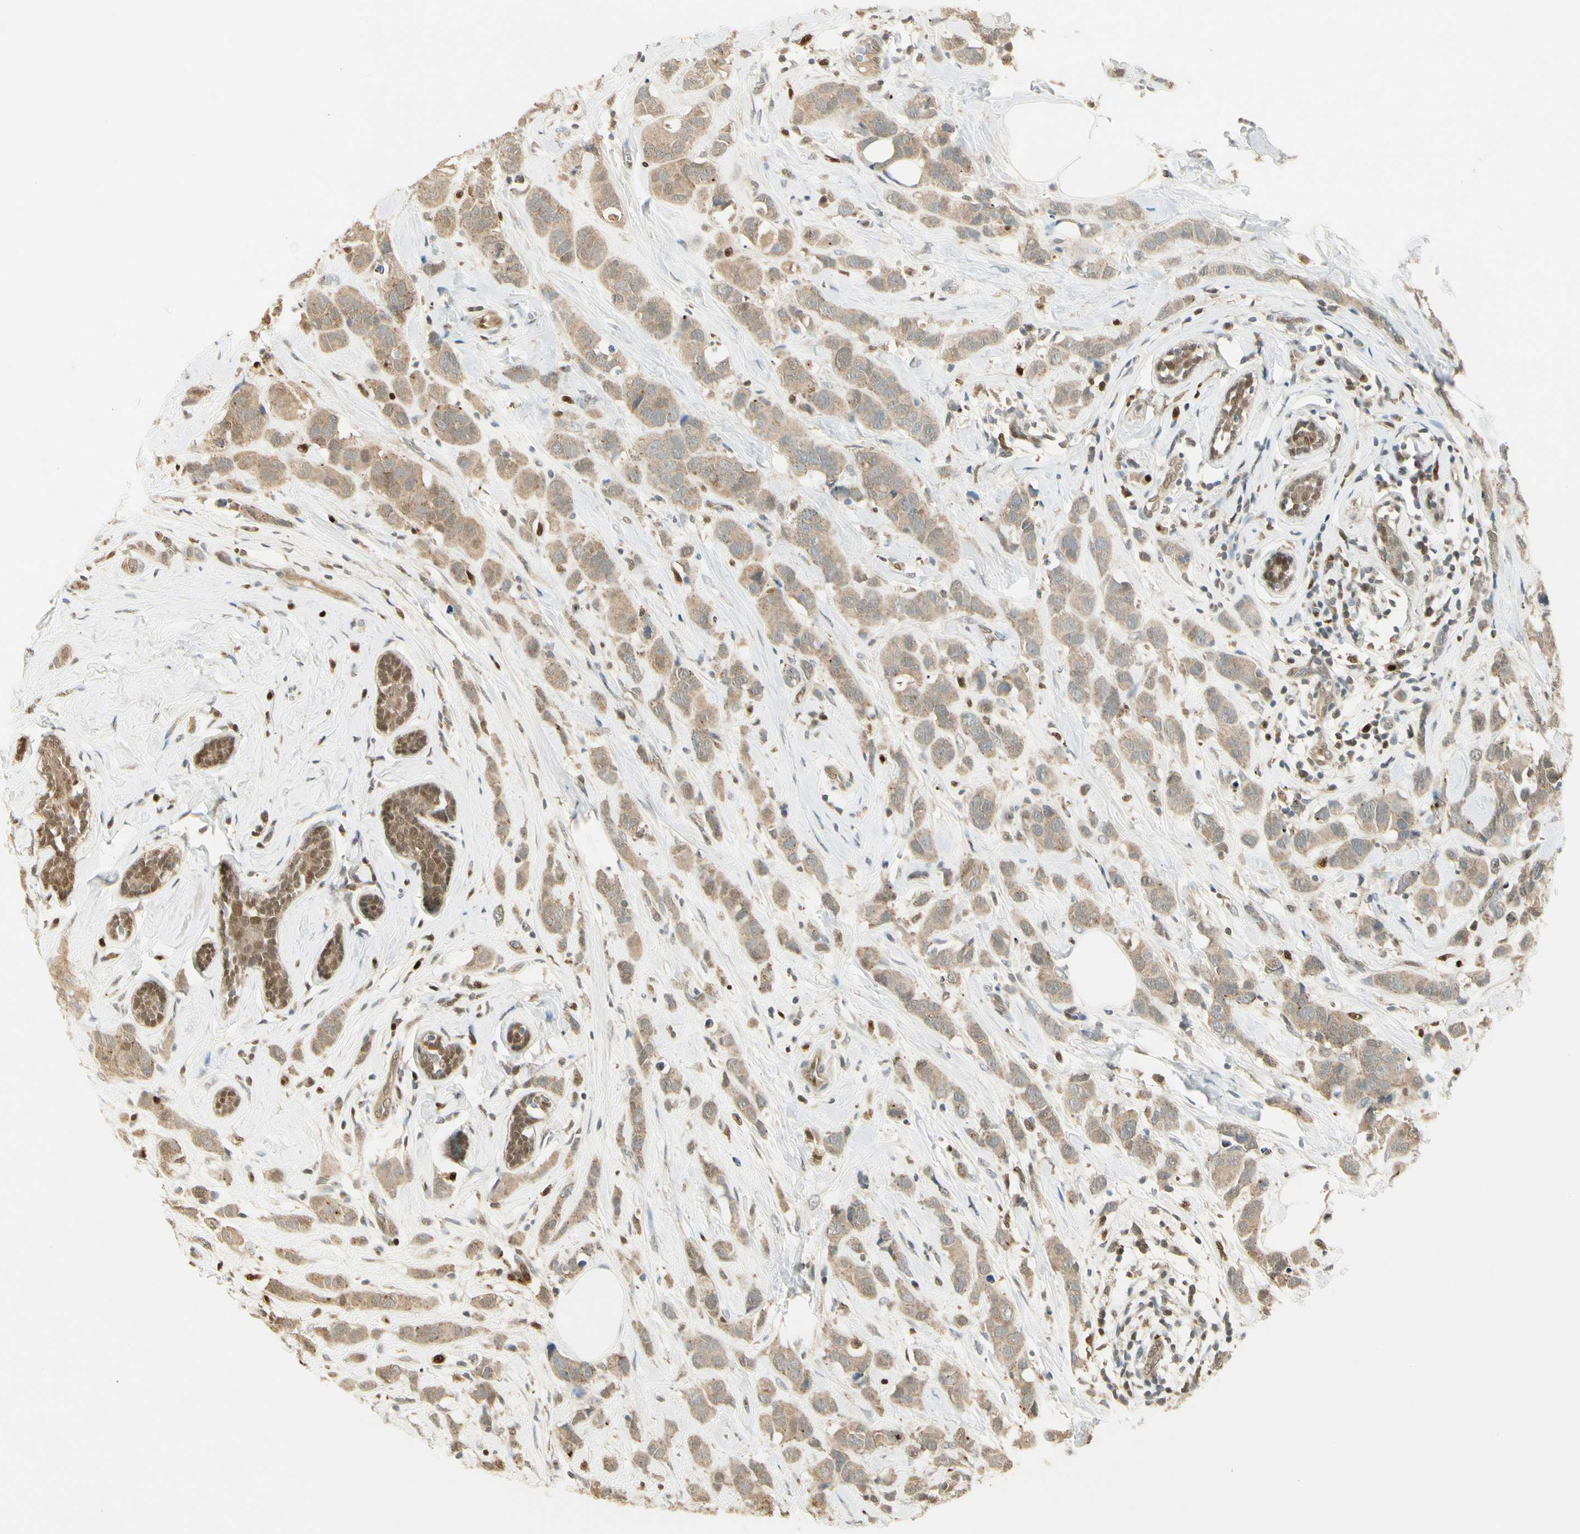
{"staining": {"intensity": "weak", "quantity": ">75%", "location": "cytoplasmic/membranous"}, "tissue": "breast cancer", "cell_type": "Tumor cells", "image_type": "cancer", "snomed": [{"axis": "morphology", "description": "Normal tissue, NOS"}, {"axis": "morphology", "description": "Duct carcinoma"}, {"axis": "topography", "description": "Breast"}], "caption": "This photomicrograph exhibits IHC staining of breast infiltrating ductal carcinoma, with low weak cytoplasmic/membranous expression in approximately >75% of tumor cells.", "gene": "LTA4H", "patient": {"sex": "female", "age": 50}}